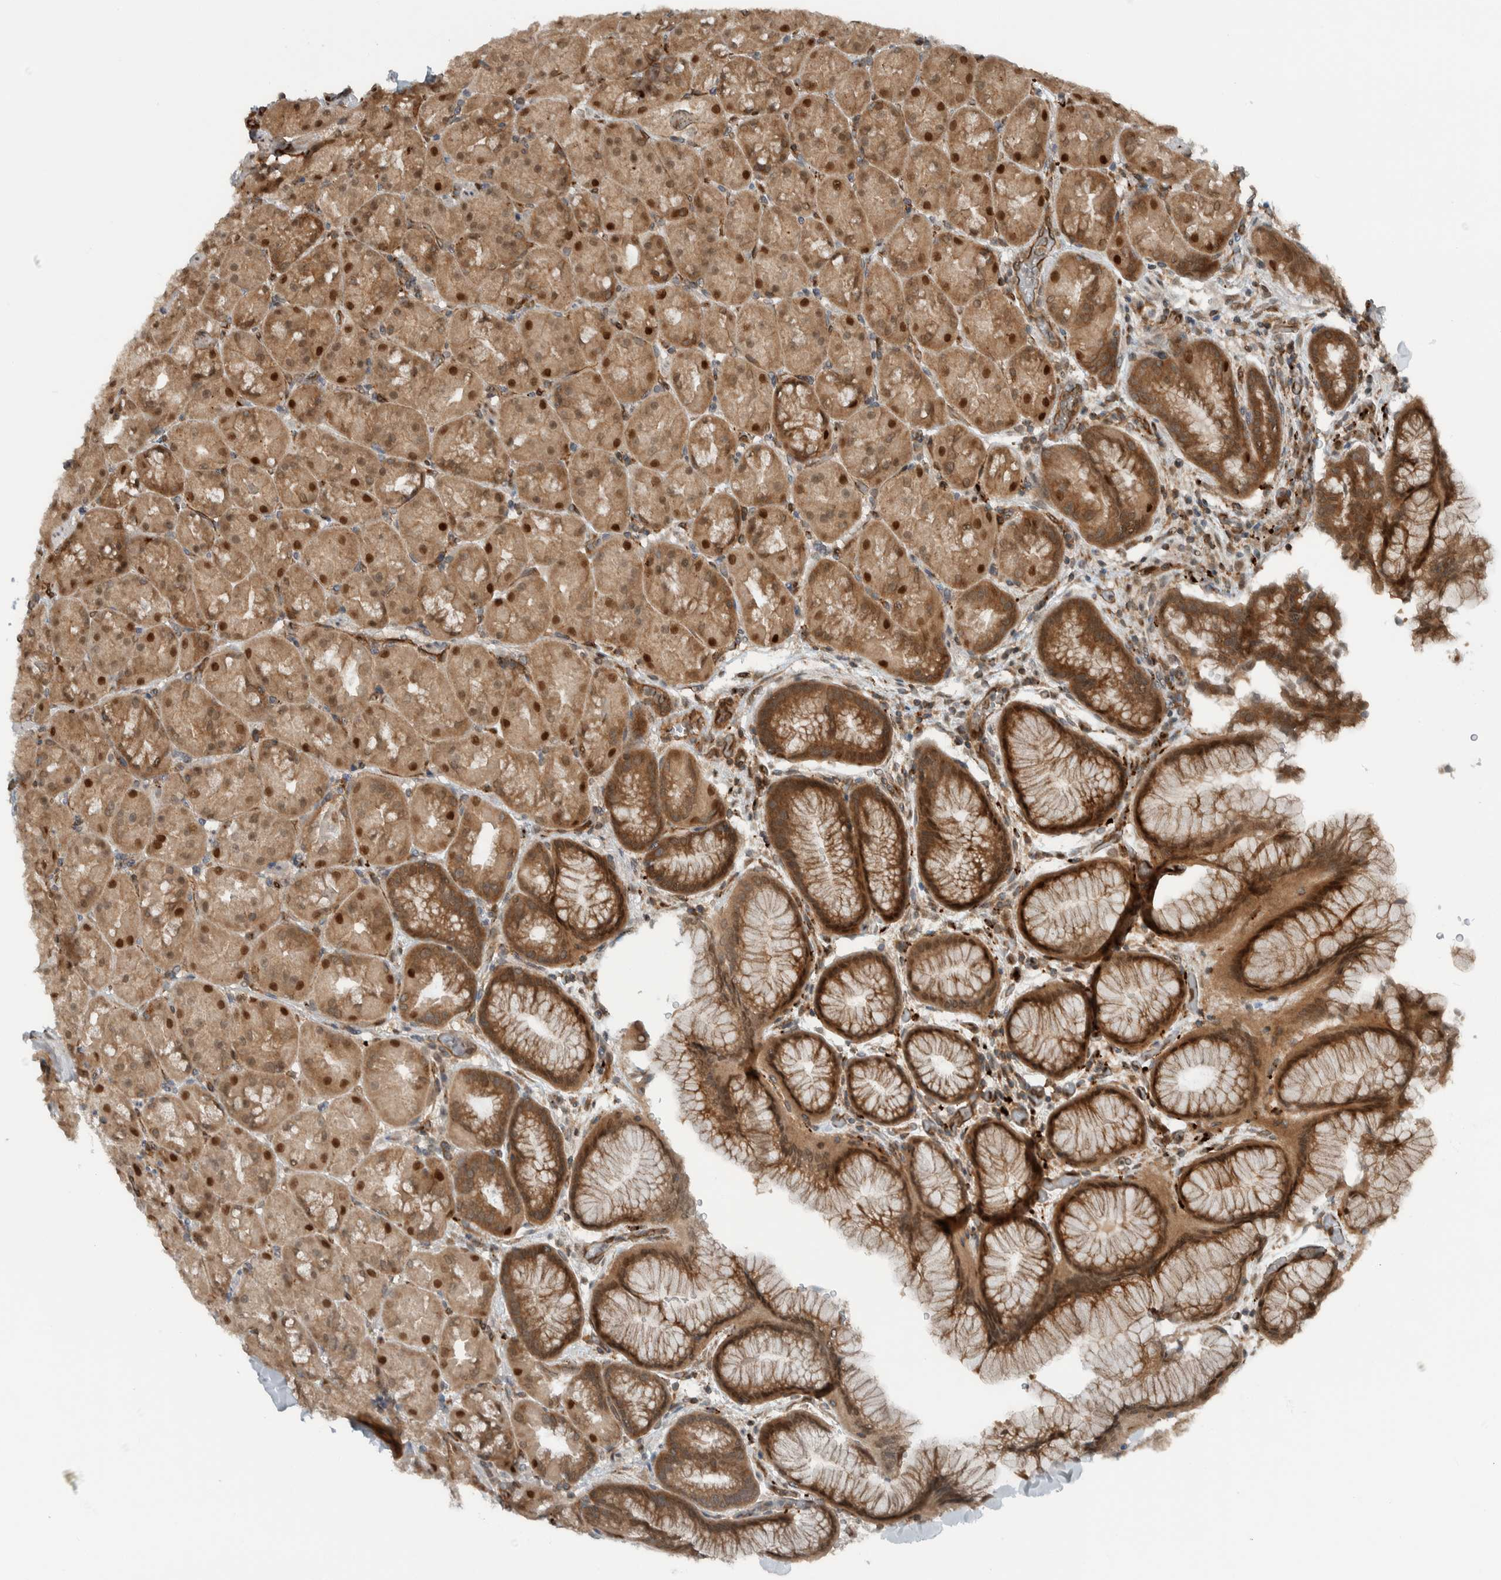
{"staining": {"intensity": "strong", "quantity": ">75%", "location": "cytoplasmic/membranous,nuclear"}, "tissue": "stomach", "cell_type": "Glandular cells", "image_type": "normal", "snomed": [{"axis": "morphology", "description": "Normal tissue, NOS"}, {"axis": "topography", "description": "Stomach, upper"}, {"axis": "topography", "description": "Stomach"}], "caption": "DAB immunohistochemical staining of normal stomach demonstrates strong cytoplasmic/membranous,nuclear protein positivity in about >75% of glandular cells.", "gene": "GIGYF1", "patient": {"sex": "male", "age": 48}}